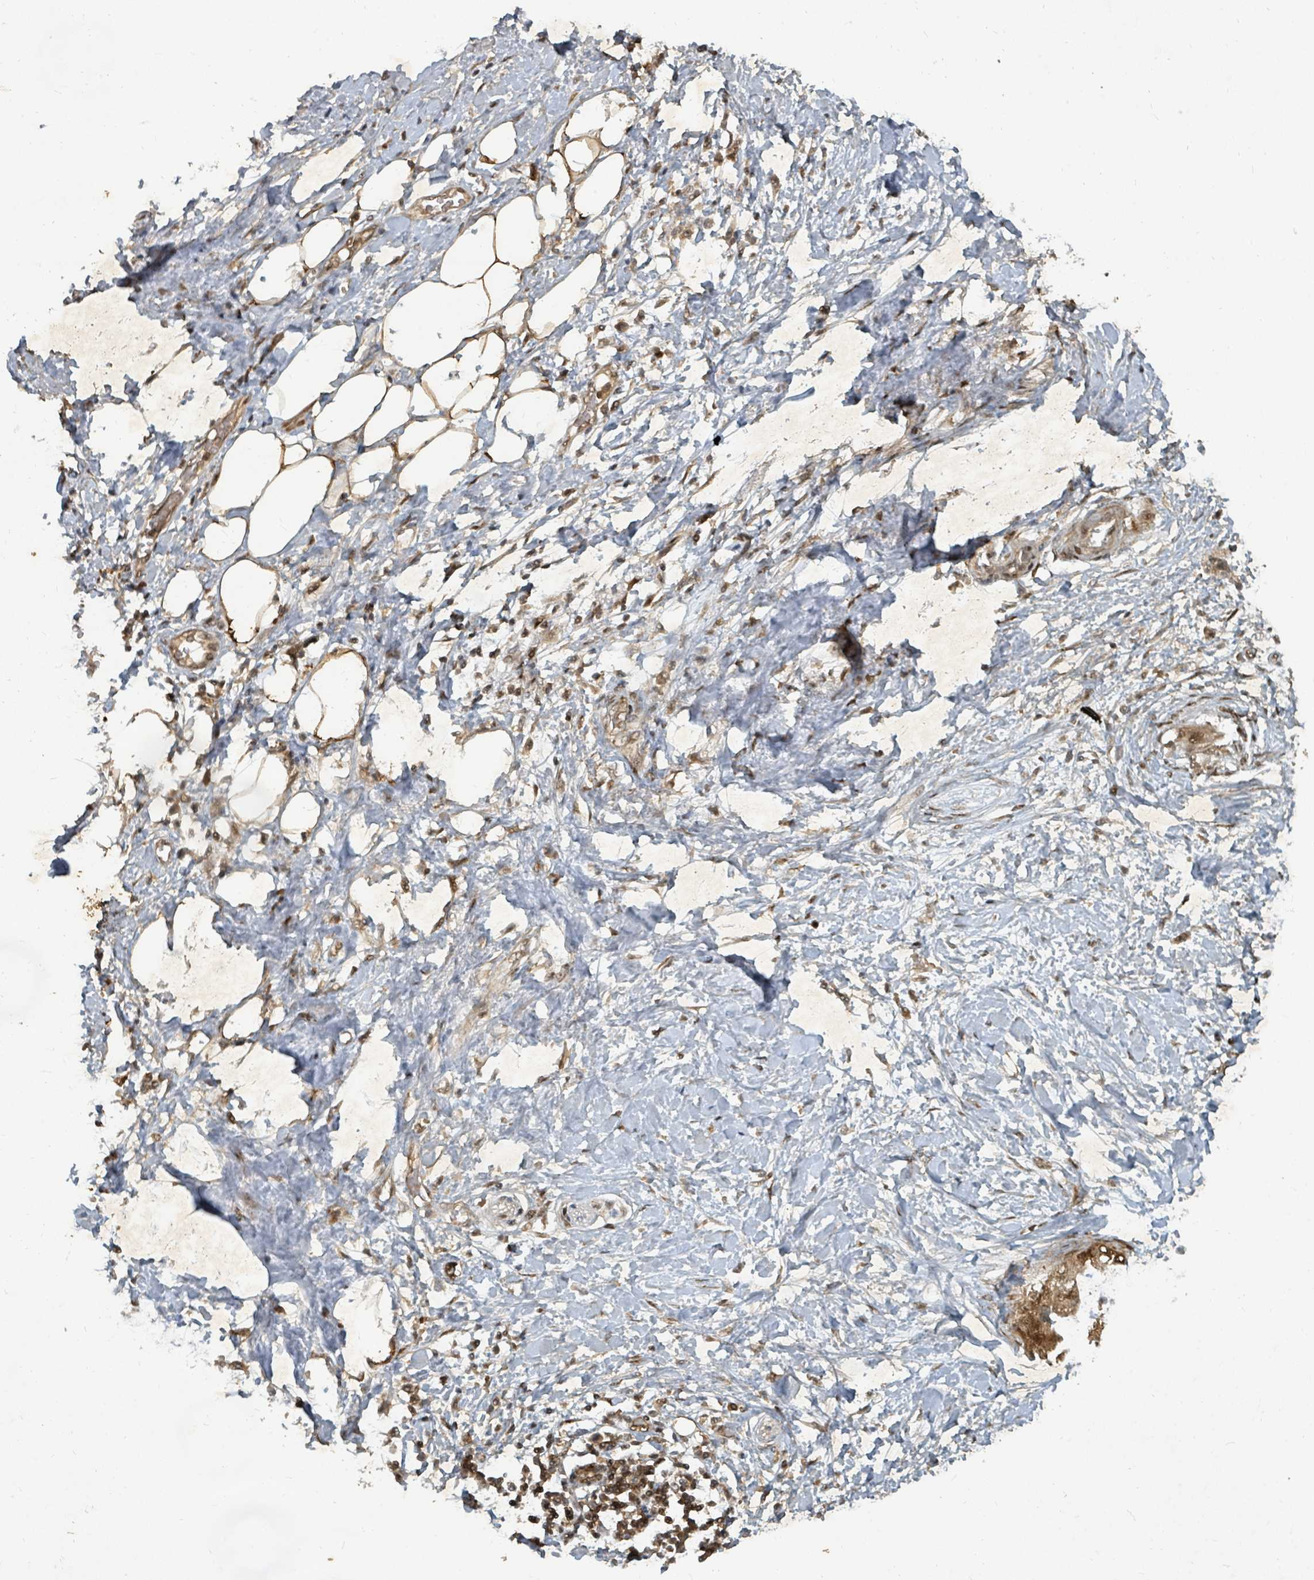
{"staining": {"intensity": "moderate", "quantity": "25%-75%", "location": "cytoplasmic/membranous"}, "tissue": "adipose tissue", "cell_type": "Adipocytes", "image_type": "normal", "snomed": [{"axis": "morphology", "description": "Normal tissue, NOS"}, {"axis": "morphology", "description": "Adenocarcinoma, NOS"}, {"axis": "topography", "description": "Duodenum"}, {"axis": "topography", "description": "Peripheral nerve tissue"}], "caption": "This micrograph displays normal adipose tissue stained with immunohistochemistry (IHC) to label a protein in brown. The cytoplasmic/membranous of adipocytes show moderate positivity for the protein. Nuclei are counter-stained blue.", "gene": "KDM4E", "patient": {"sex": "female", "age": 60}}